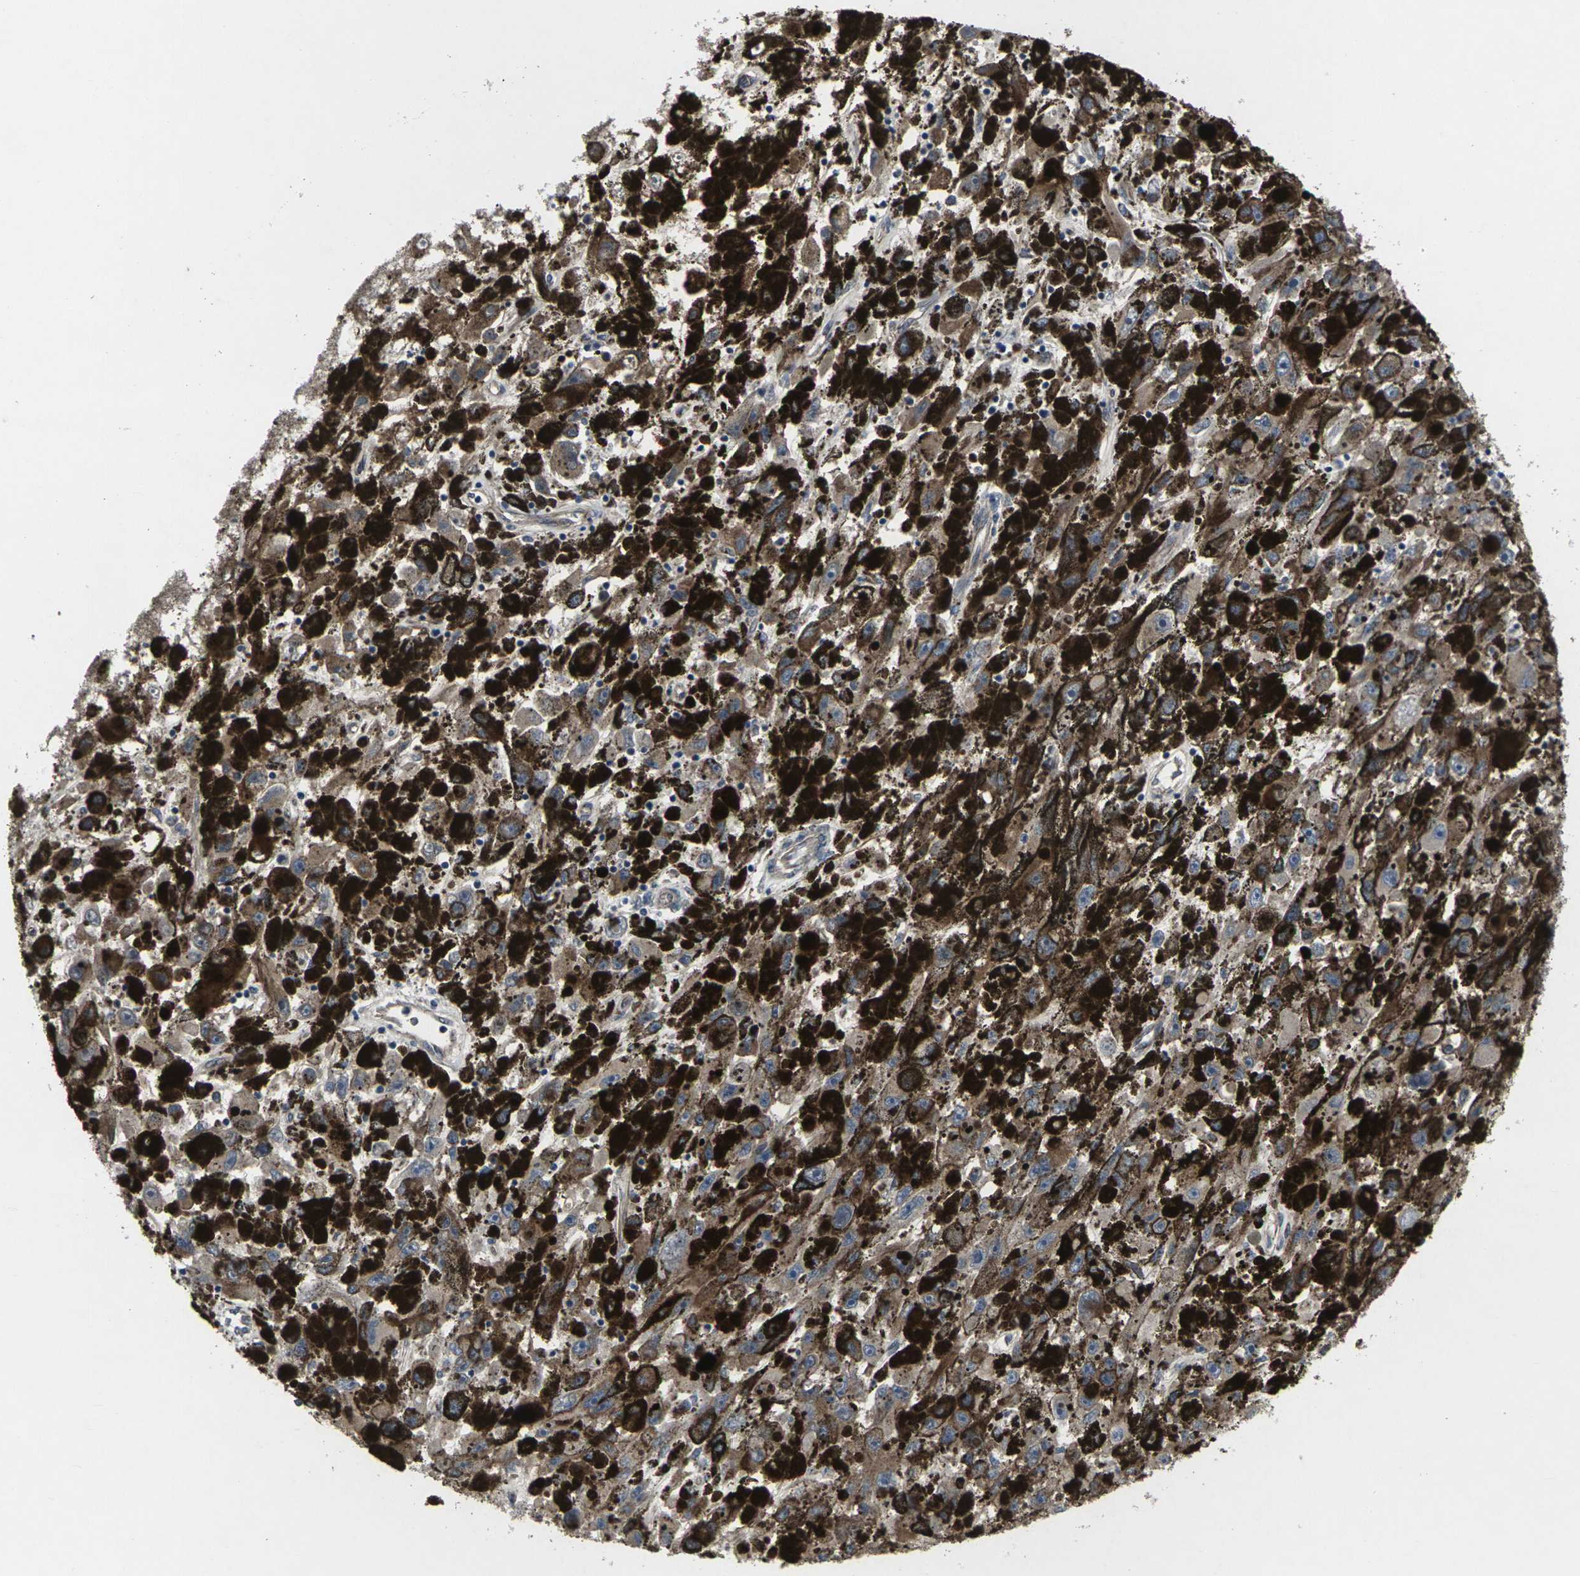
{"staining": {"intensity": "moderate", "quantity": ">75%", "location": "cytoplasmic/membranous"}, "tissue": "melanoma", "cell_type": "Tumor cells", "image_type": "cancer", "snomed": [{"axis": "morphology", "description": "Malignant melanoma, NOS"}, {"axis": "topography", "description": "Skin"}], "caption": "Brown immunohistochemical staining in human malignant melanoma displays moderate cytoplasmic/membranous staining in approximately >75% of tumor cells. The staining is performed using DAB (3,3'-diaminobenzidine) brown chromogen to label protein expression. The nuclei are counter-stained blue using hematoxylin.", "gene": "MAPKAPK2", "patient": {"sex": "female", "age": 104}}